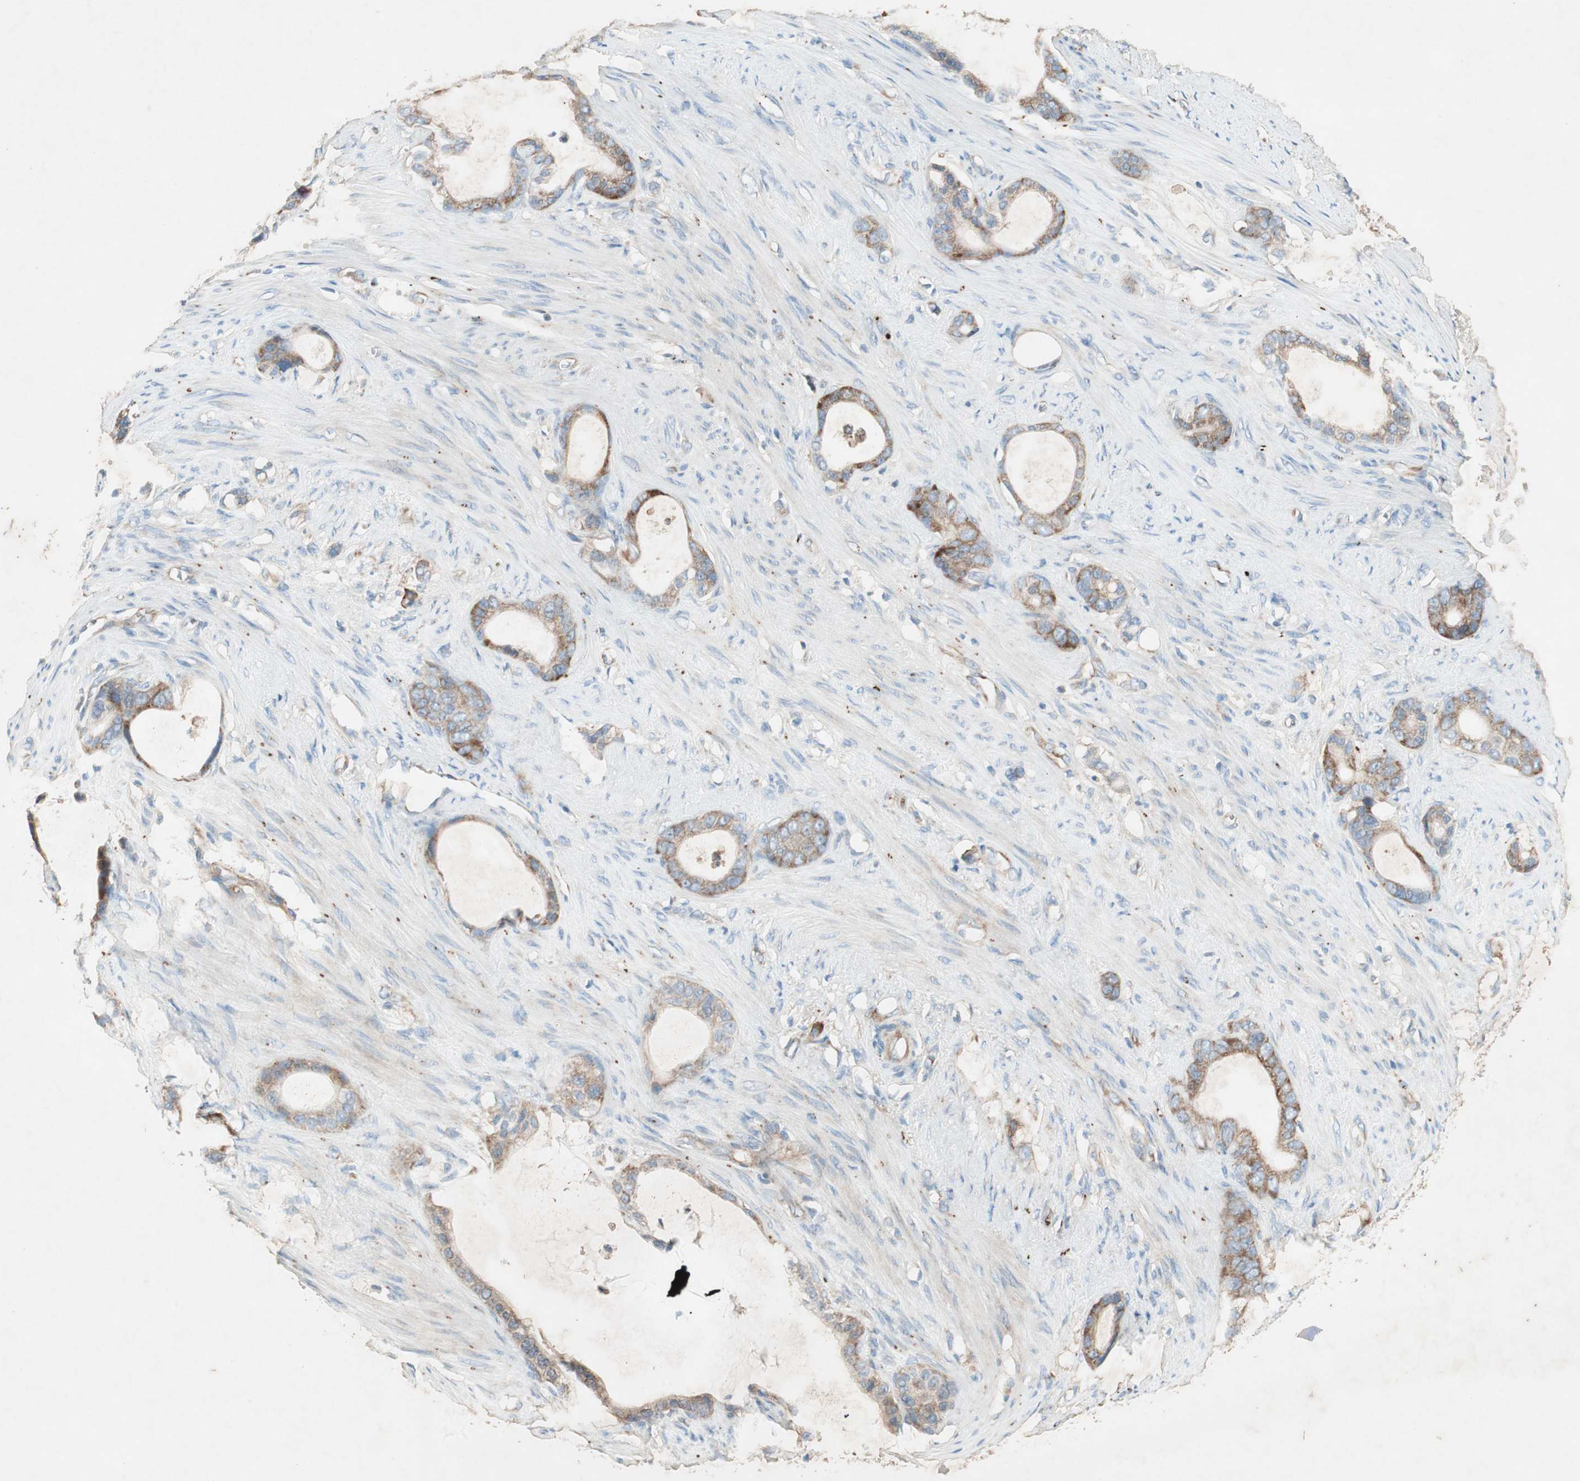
{"staining": {"intensity": "moderate", "quantity": ">75%", "location": "cytoplasmic/membranous"}, "tissue": "stomach cancer", "cell_type": "Tumor cells", "image_type": "cancer", "snomed": [{"axis": "morphology", "description": "Adenocarcinoma, NOS"}, {"axis": "topography", "description": "Stomach"}], "caption": "The immunohistochemical stain shows moderate cytoplasmic/membranous staining in tumor cells of stomach cancer tissue.", "gene": "RPL23", "patient": {"sex": "female", "age": 75}}